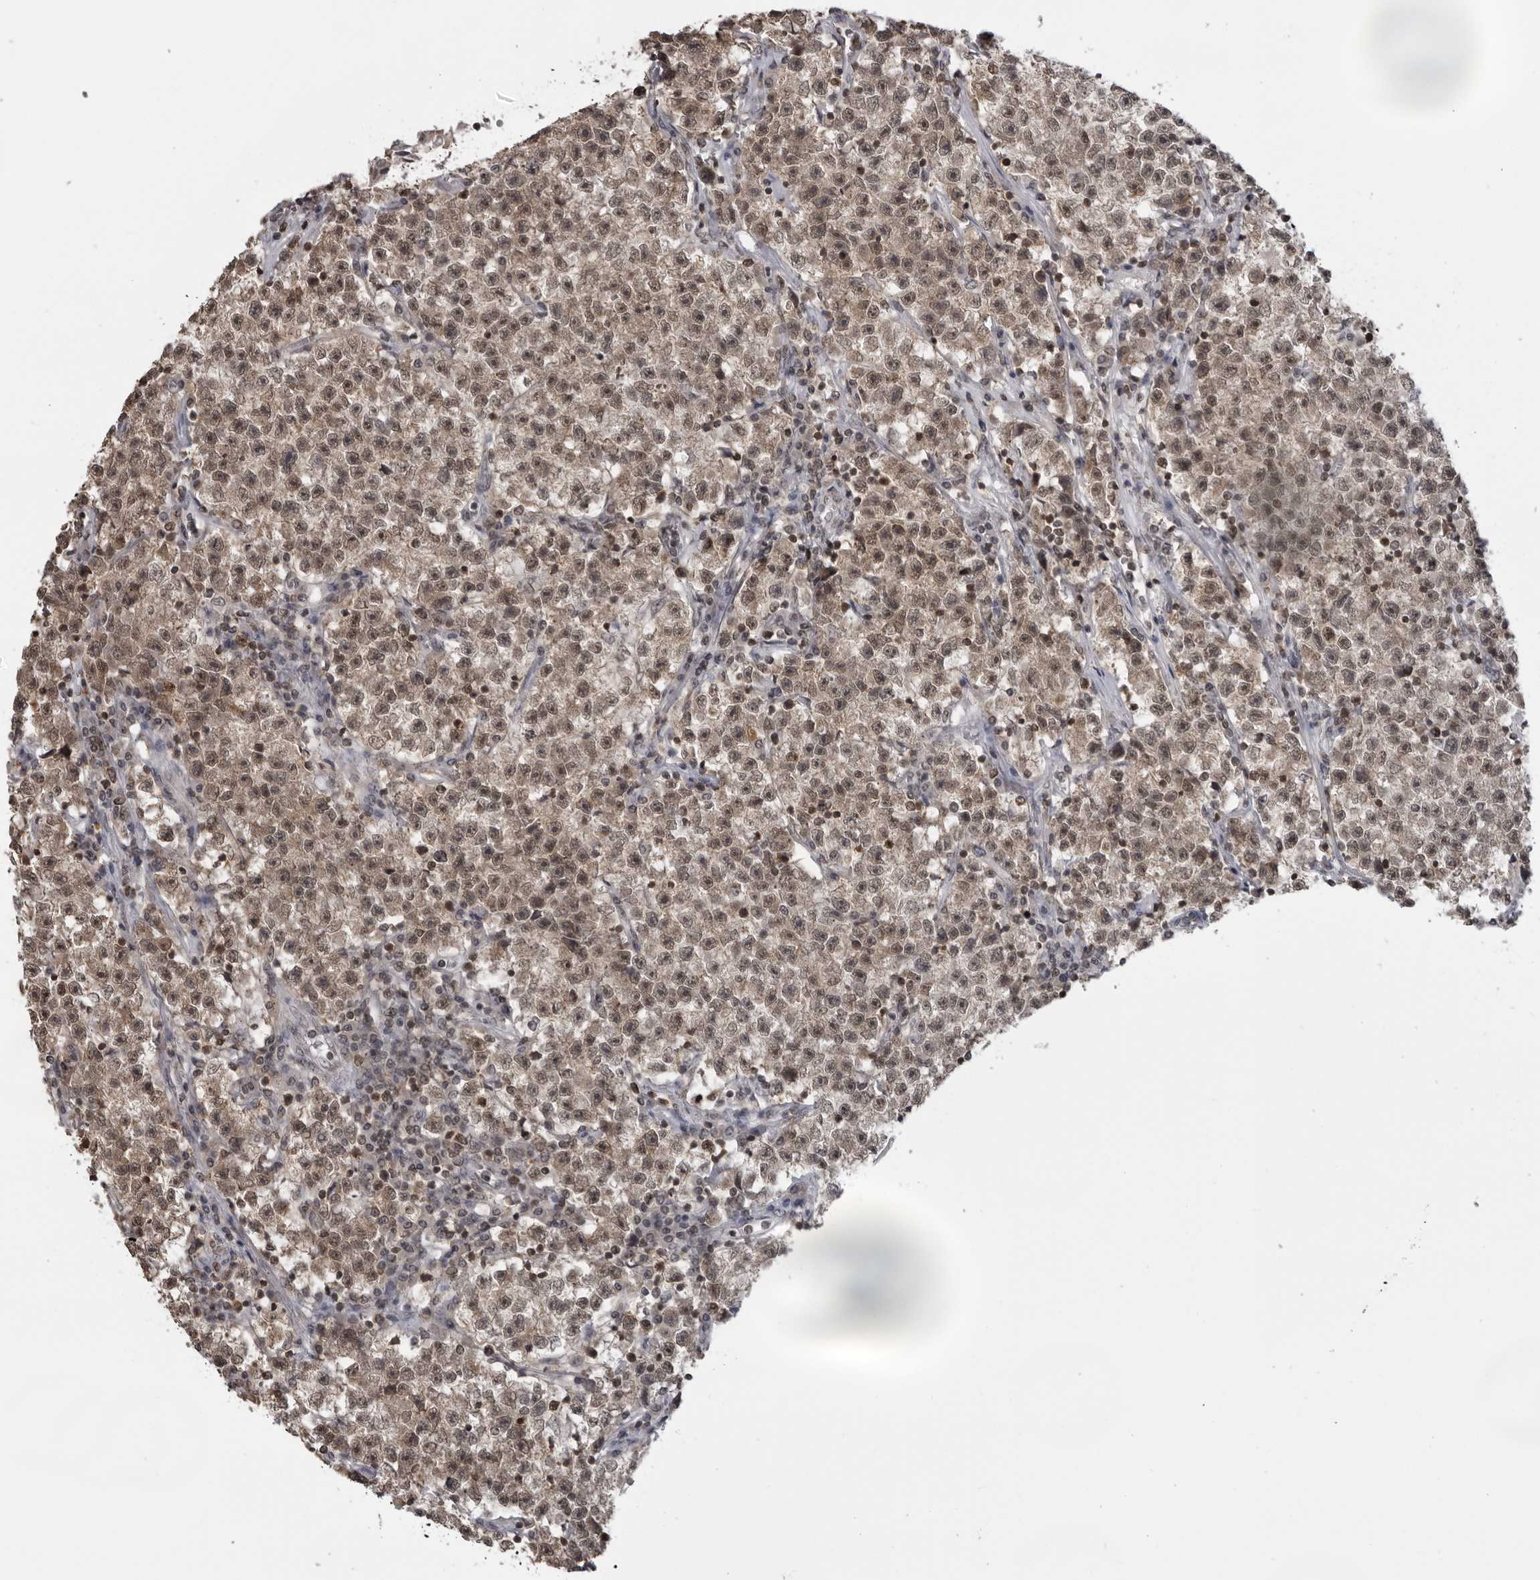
{"staining": {"intensity": "moderate", "quantity": ">75%", "location": "cytoplasmic/membranous,nuclear"}, "tissue": "testis cancer", "cell_type": "Tumor cells", "image_type": "cancer", "snomed": [{"axis": "morphology", "description": "Seminoma, NOS"}, {"axis": "topography", "description": "Testis"}], "caption": "Tumor cells exhibit moderate cytoplasmic/membranous and nuclear staining in about >75% of cells in seminoma (testis). Ihc stains the protein of interest in brown and the nuclei are stained blue.", "gene": "PDCL3", "patient": {"sex": "male", "age": 22}}